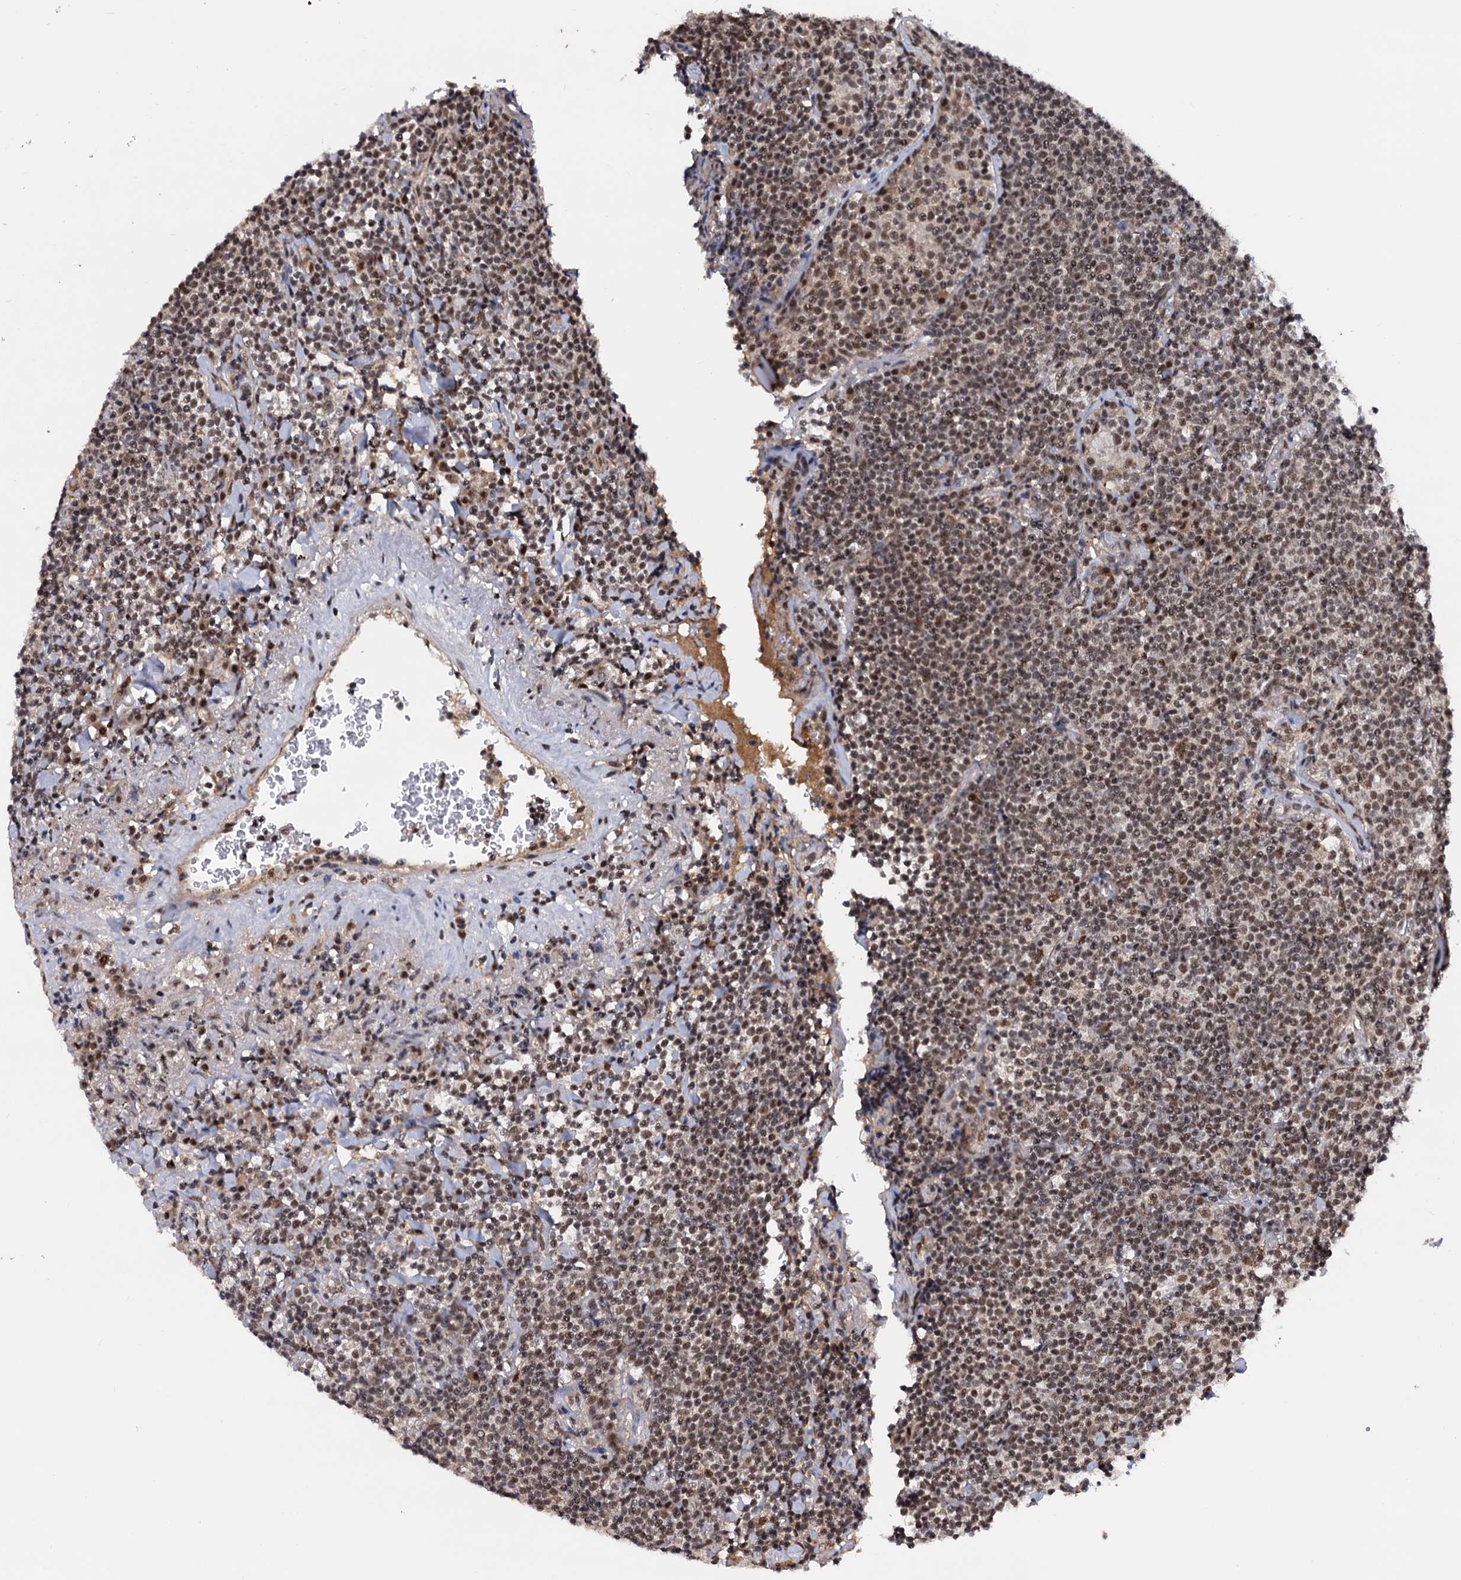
{"staining": {"intensity": "moderate", "quantity": ">75%", "location": "nuclear"}, "tissue": "lymphoma", "cell_type": "Tumor cells", "image_type": "cancer", "snomed": [{"axis": "morphology", "description": "Malignant lymphoma, non-Hodgkin's type, Low grade"}, {"axis": "topography", "description": "Lung"}], "caption": "Immunohistochemistry histopathology image of malignant lymphoma, non-Hodgkin's type (low-grade) stained for a protein (brown), which displays medium levels of moderate nuclear expression in about >75% of tumor cells.", "gene": "TBC1D12", "patient": {"sex": "female", "age": 71}}